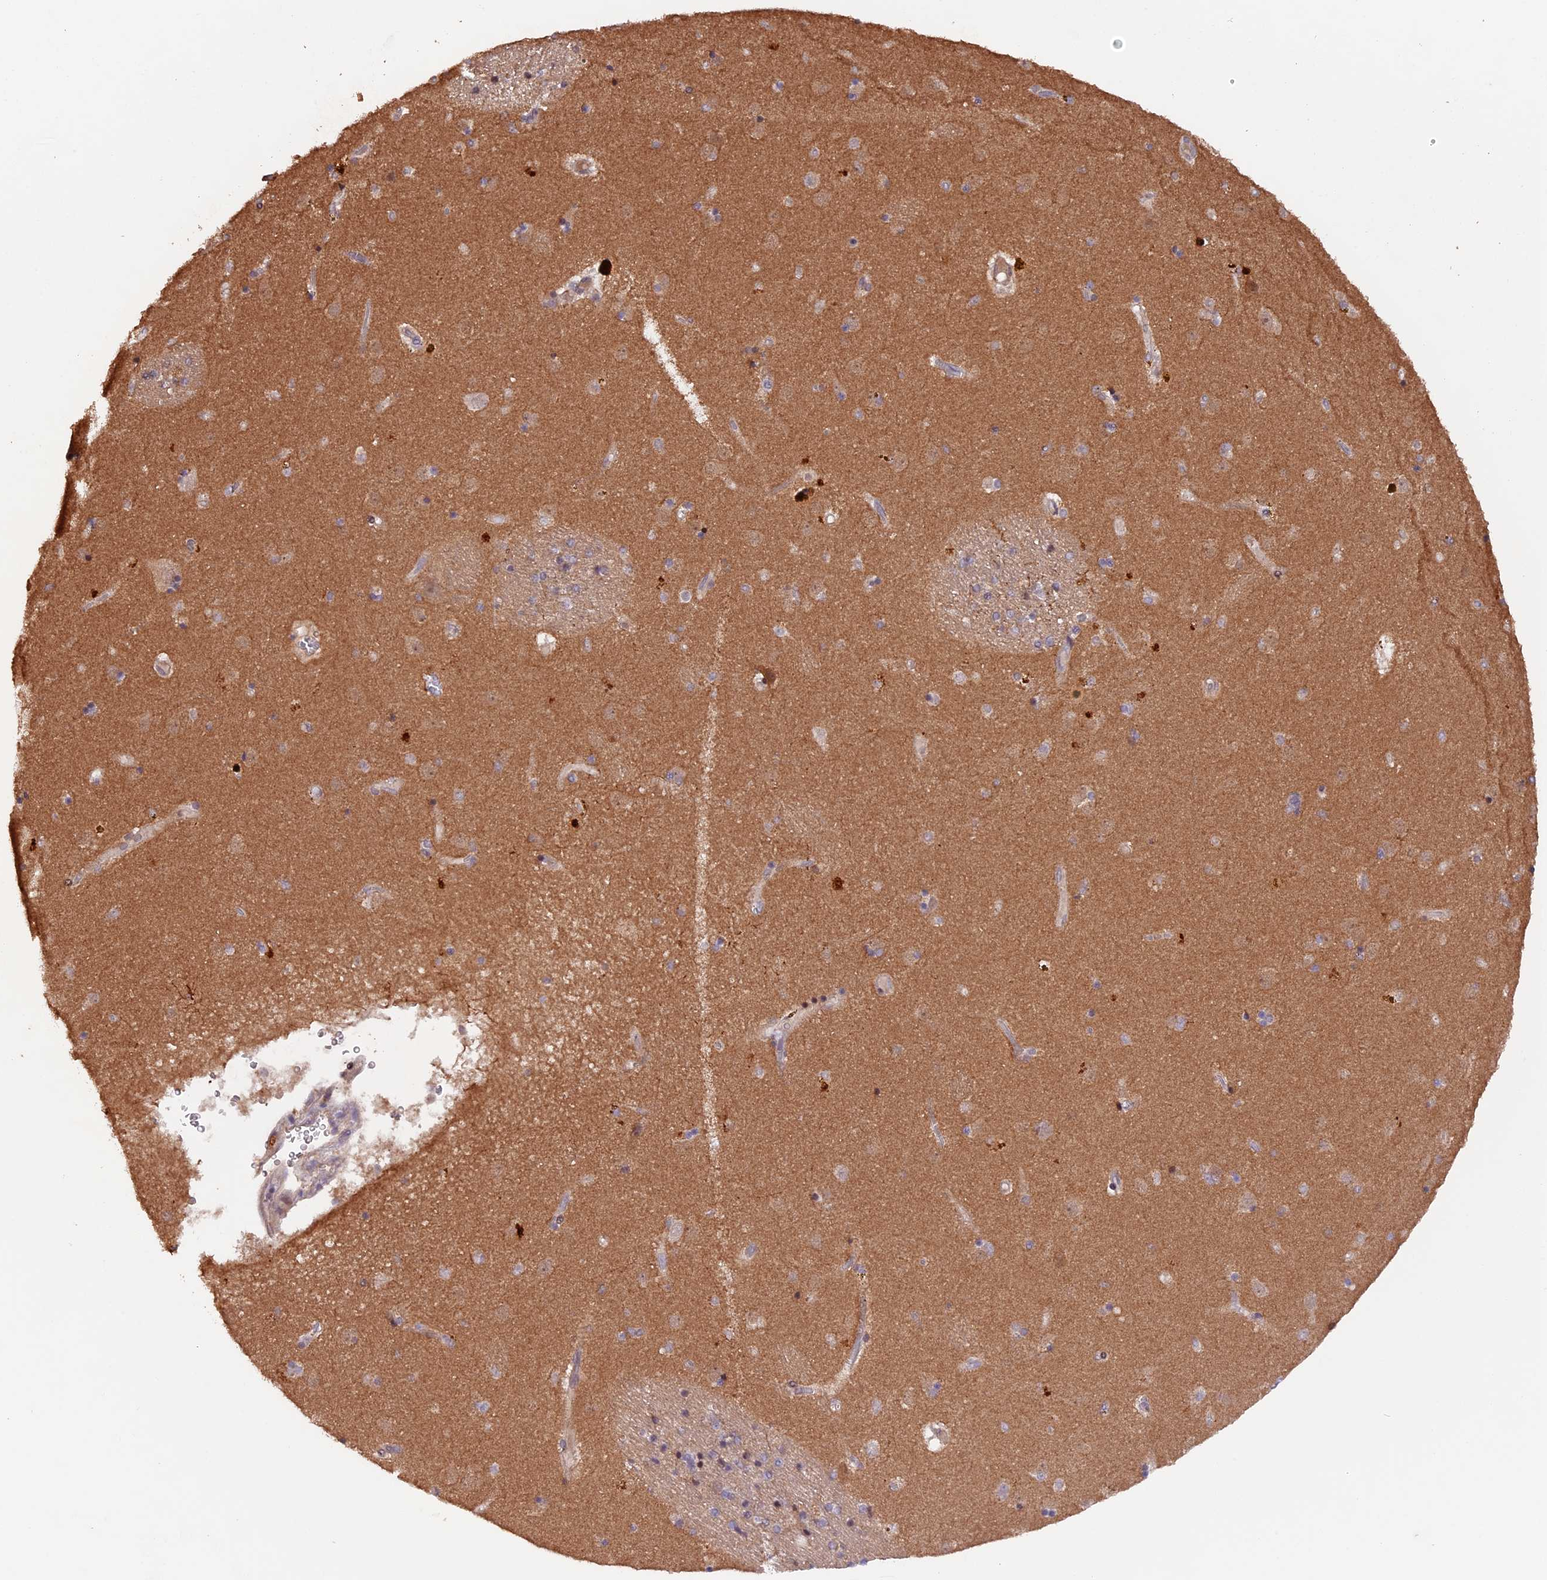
{"staining": {"intensity": "weak", "quantity": "<25%", "location": "cytoplasmic/membranous"}, "tissue": "caudate", "cell_type": "Glial cells", "image_type": "normal", "snomed": [{"axis": "morphology", "description": "Normal tissue, NOS"}, {"axis": "topography", "description": "Lateral ventricle wall"}], "caption": "The micrograph shows no staining of glial cells in unremarkable caudate.", "gene": "GNB5", "patient": {"sex": "male", "age": 70}}